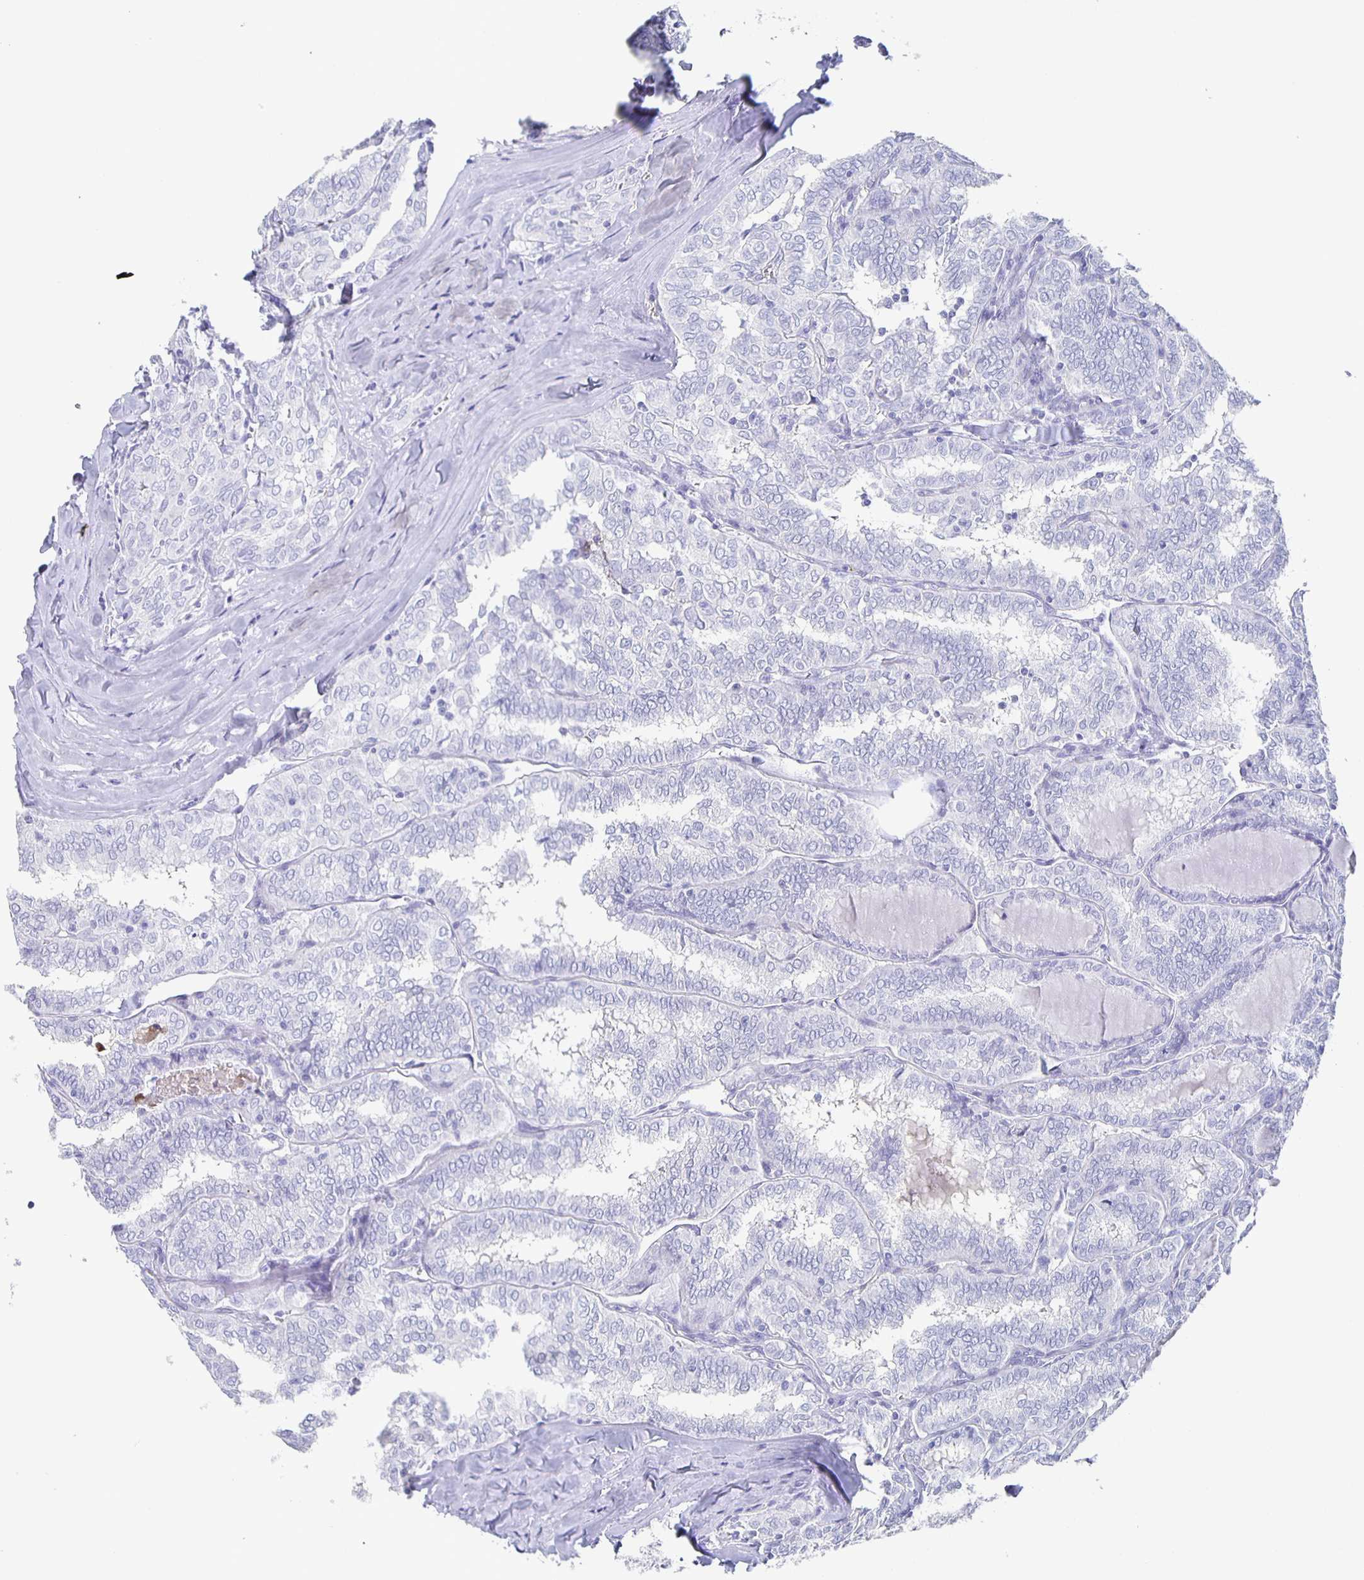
{"staining": {"intensity": "negative", "quantity": "none", "location": "none"}, "tissue": "thyroid cancer", "cell_type": "Tumor cells", "image_type": "cancer", "snomed": [{"axis": "morphology", "description": "Papillary adenocarcinoma, NOS"}, {"axis": "topography", "description": "Thyroid gland"}], "caption": "A high-resolution micrograph shows immunohistochemistry (IHC) staining of papillary adenocarcinoma (thyroid), which displays no significant staining in tumor cells.", "gene": "FGA", "patient": {"sex": "female", "age": 30}}